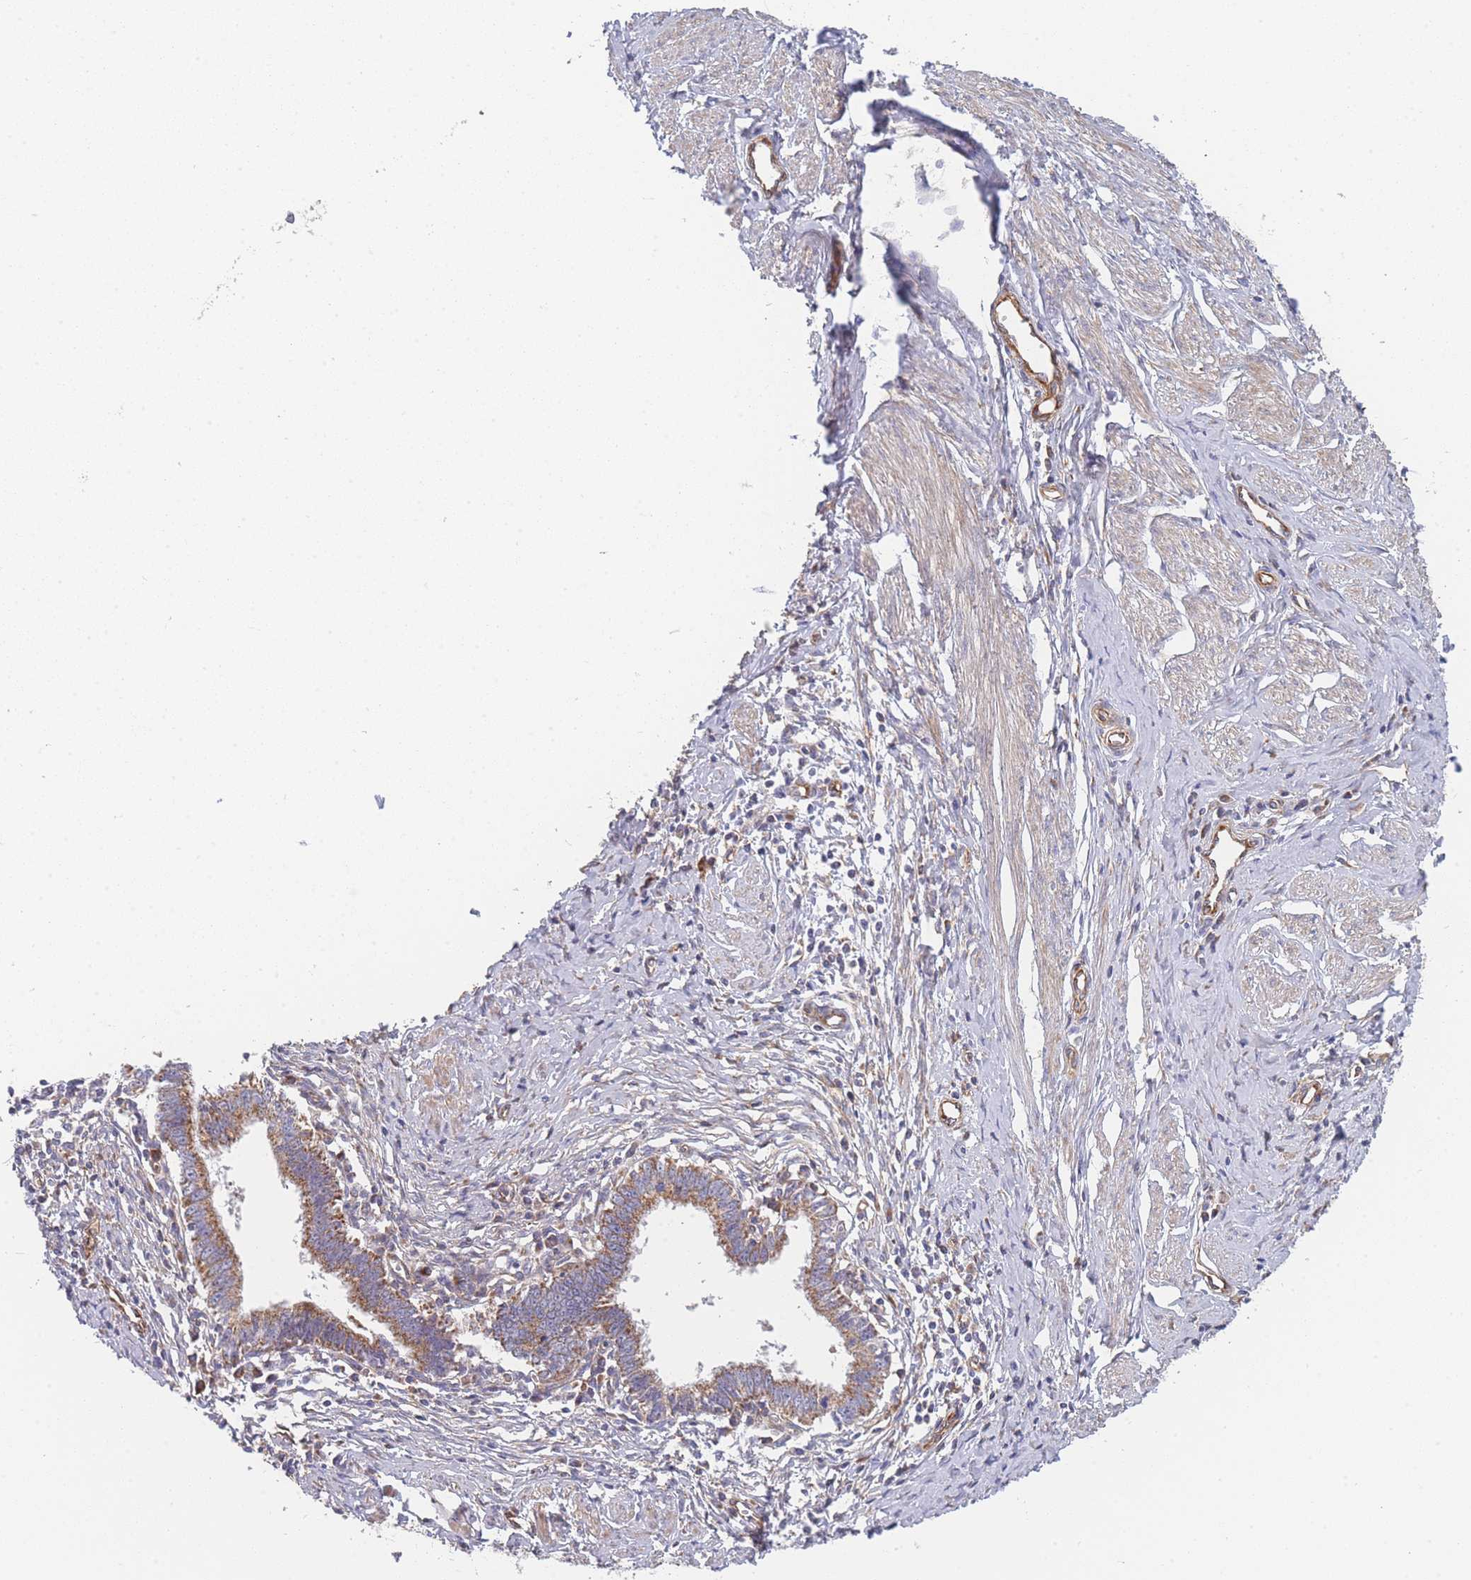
{"staining": {"intensity": "moderate", "quantity": ">75%", "location": "cytoplasmic/membranous"}, "tissue": "cervical cancer", "cell_type": "Tumor cells", "image_type": "cancer", "snomed": [{"axis": "morphology", "description": "Adenocarcinoma, NOS"}, {"axis": "topography", "description": "Cervix"}], "caption": "Protein analysis of adenocarcinoma (cervical) tissue demonstrates moderate cytoplasmic/membranous staining in approximately >75% of tumor cells. The staining was performed using DAB, with brown indicating positive protein expression. Nuclei are stained blue with hematoxylin.", "gene": "MTRES1", "patient": {"sex": "female", "age": 36}}